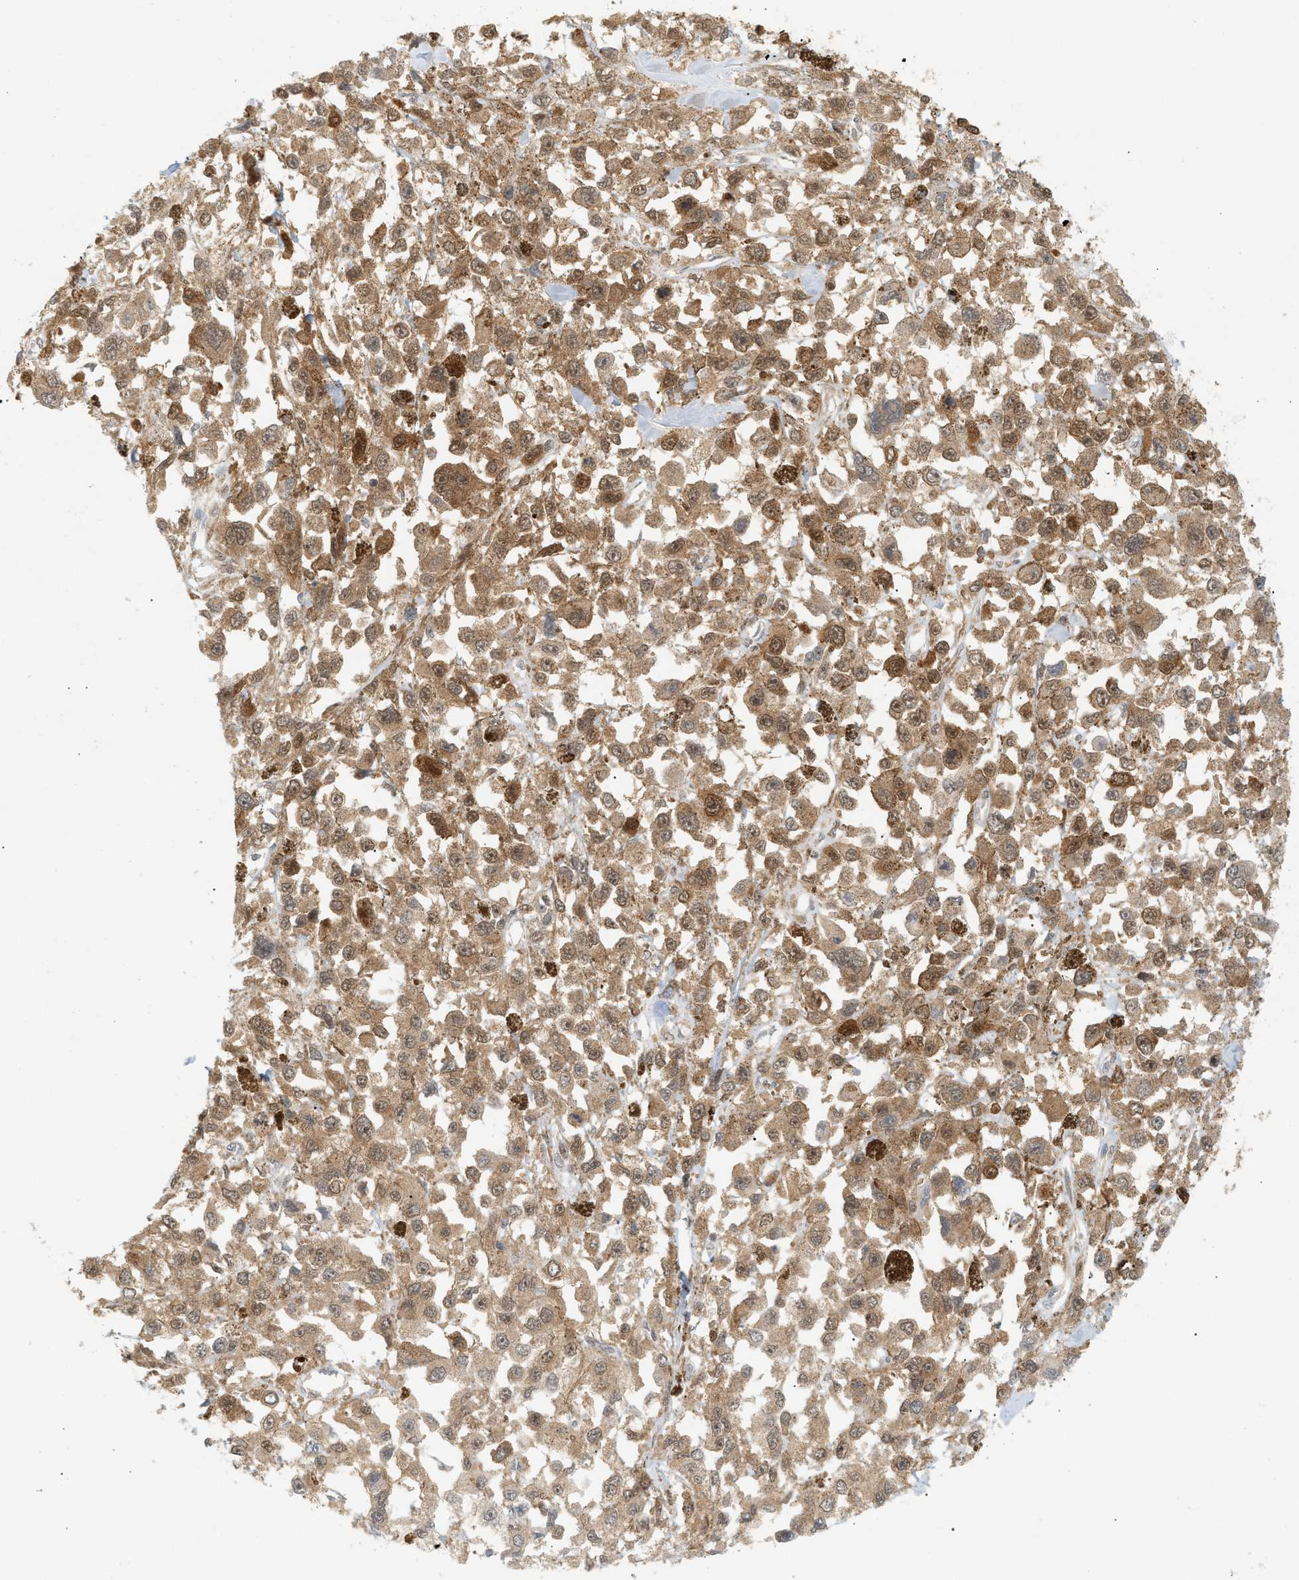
{"staining": {"intensity": "moderate", "quantity": ">75%", "location": "cytoplasmic/membranous,nuclear"}, "tissue": "melanoma", "cell_type": "Tumor cells", "image_type": "cancer", "snomed": [{"axis": "morphology", "description": "Malignant melanoma, Metastatic site"}, {"axis": "topography", "description": "Lymph node"}], "caption": "Immunohistochemistry staining of malignant melanoma (metastatic site), which exhibits medium levels of moderate cytoplasmic/membranous and nuclear staining in approximately >75% of tumor cells indicating moderate cytoplasmic/membranous and nuclear protein staining. The staining was performed using DAB (brown) for protein detection and nuclei were counterstained in hematoxylin (blue).", "gene": "SHC1", "patient": {"sex": "male", "age": 59}}